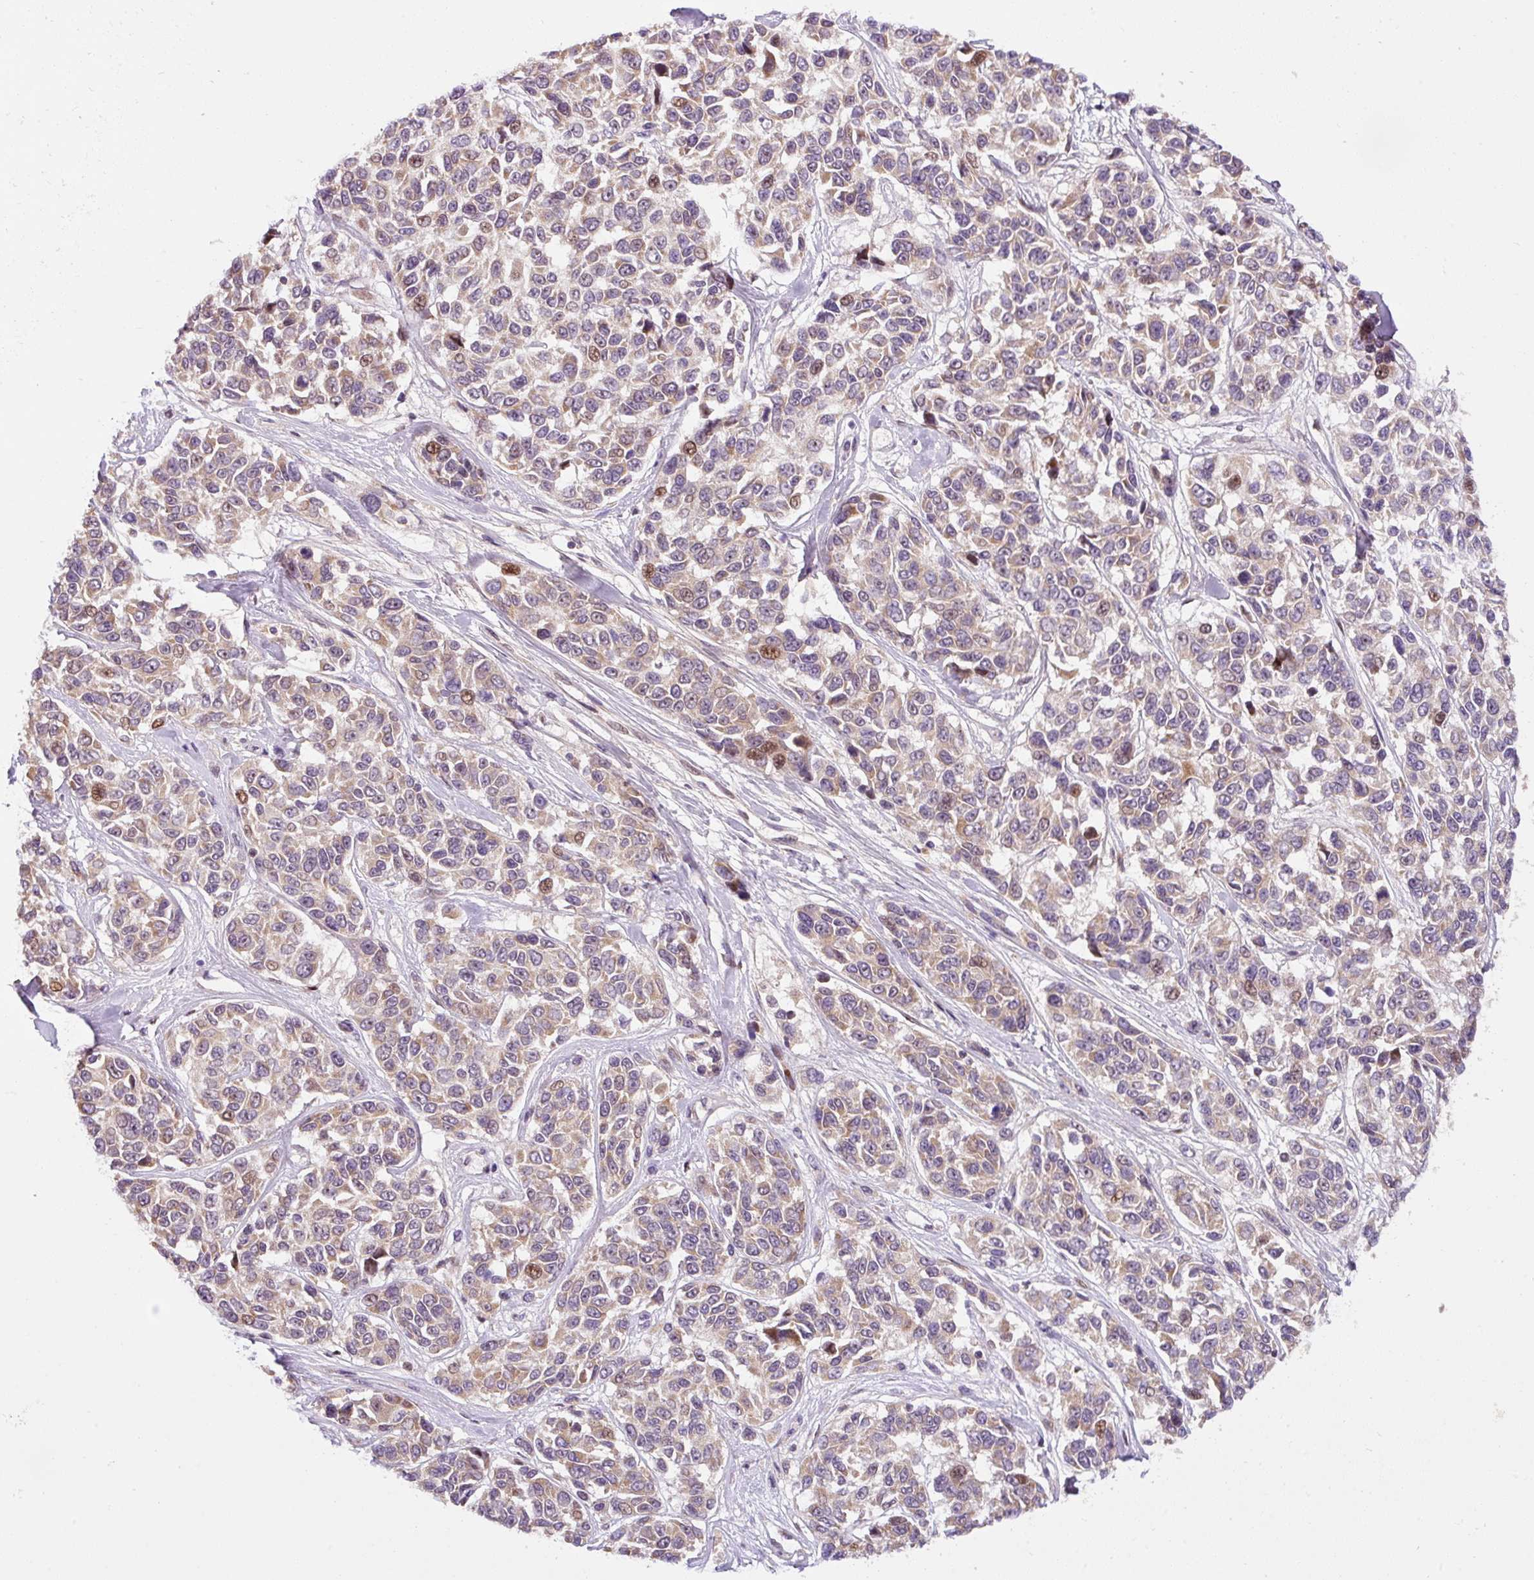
{"staining": {"intensity": "moderate", "quantity": ">75%", "location": "cytoplasmic/membranous,nuclear"}, "tissue": "melanoma", "cell_type": "Tumor cells", "image_type": "cancer", "snomed": [{"axis": "morphology", "description": "Malignant melanoma, NOS"}, {"axis": "topography", "description": "Skin"}], "caption": "Brown immunohistochemical staining in human melanoma displays moderate cytoplasmic/membranous and nuclear staining in approximately >75% of tumor cells.", "gene": "SARS2", "patient": {"sex": "female", "age": 66}}